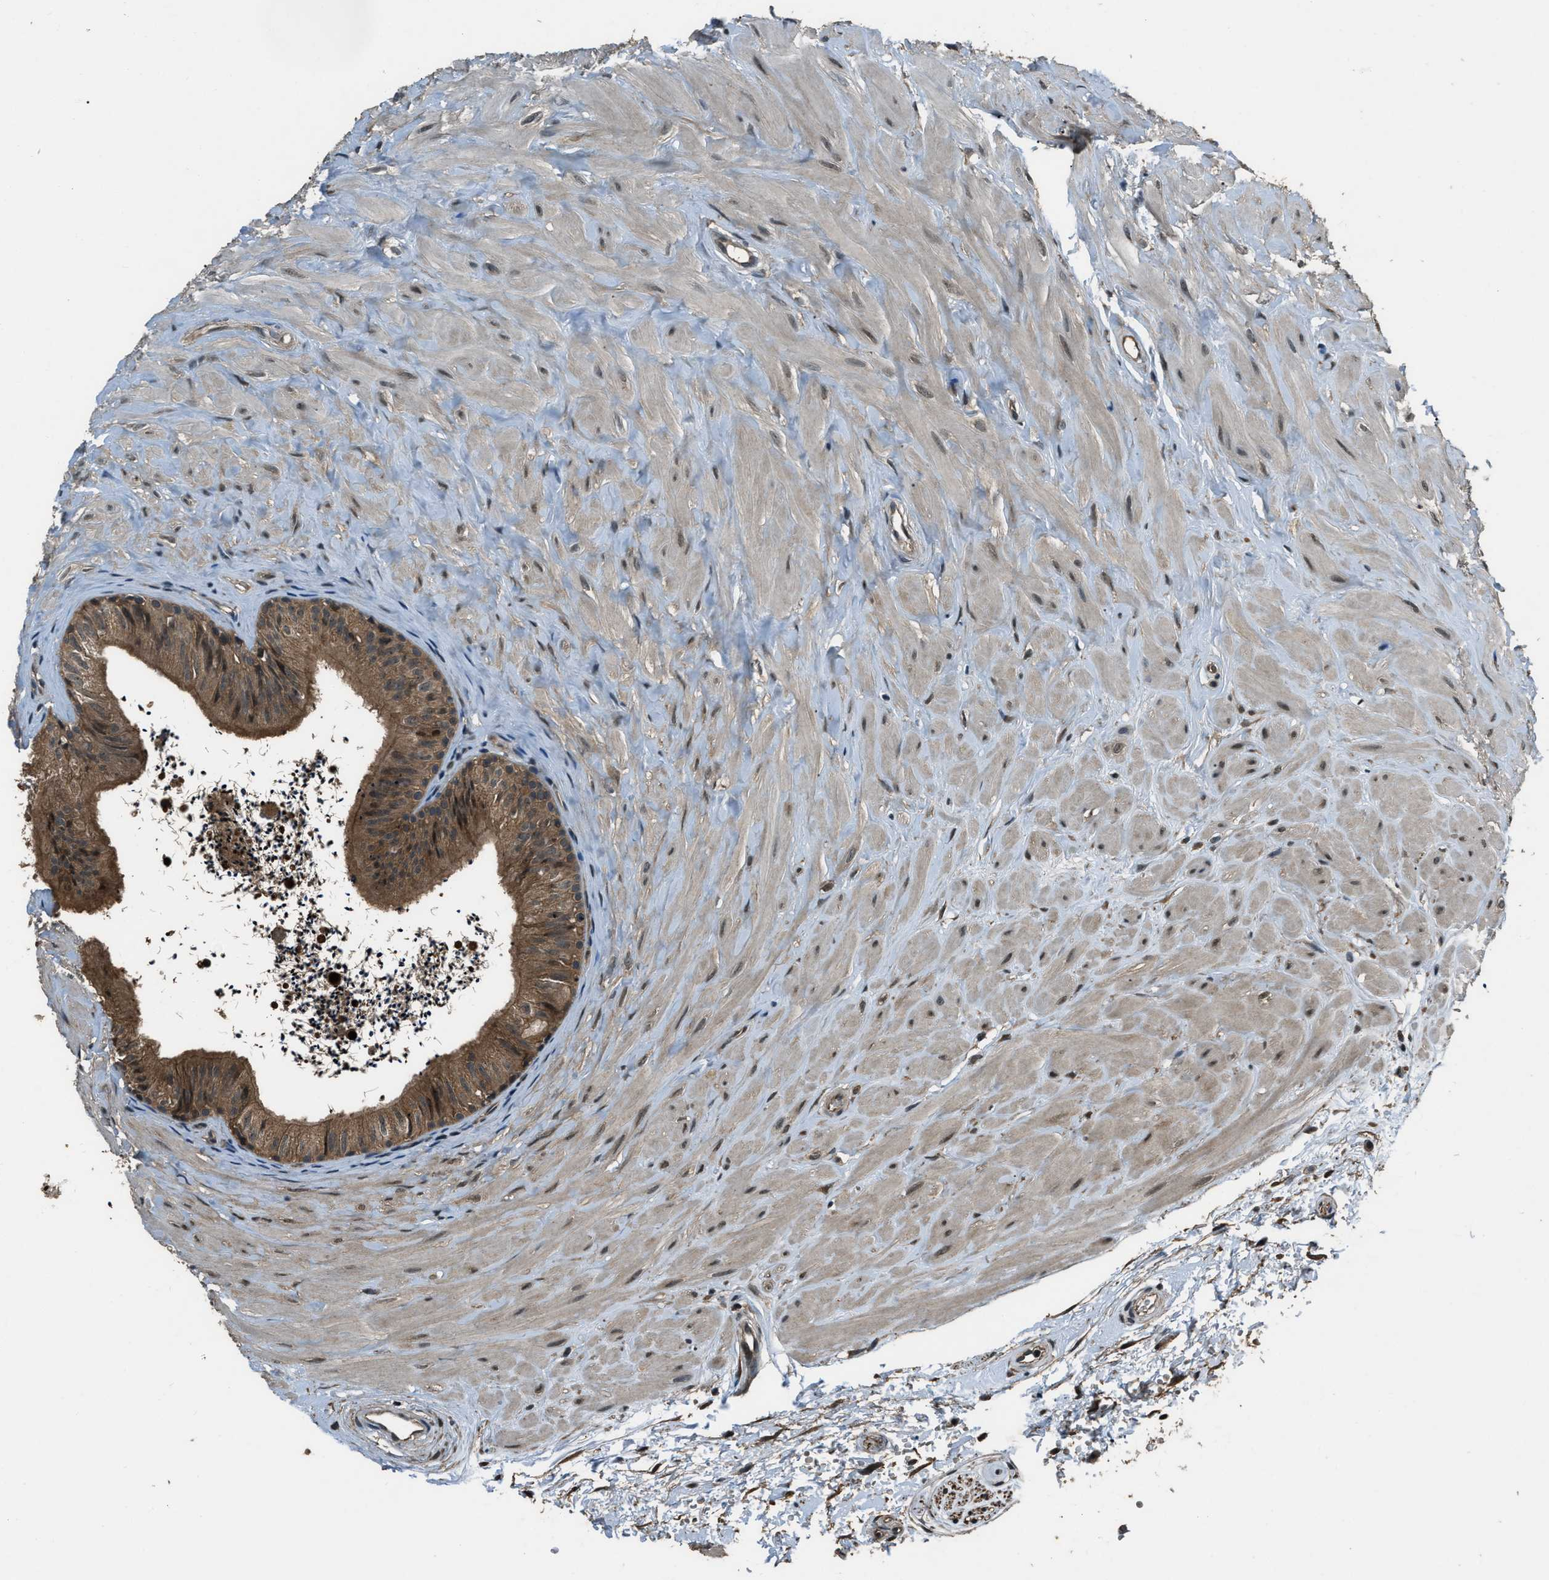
{"staining": {"intensity": "strong", "quantity": ">75%", "location": "cytoplasmic/membranous"}, "tissue": "epididymis", "cell_type": "Glandular cells", "image_type": "normal", "snomed": [{"axis": "morphology", "description": "Normal tissue, NOS"}, {"axis": "topography", "description": "Epididymis"}], "caption": "Immunohistochemistry (IHC) staining of benign epididymis, which shows high levels of strong cytoplasmic/membranous expression in approximately >75% of glandular cells indicating strong cytoplasmic/membranous protein positivity. The staining was performed using DAB (3,3'-diaminobenzidine) (brown) for protein detection and nuclei were counterstained in hematoxylin (blue).", "gene": "NUDCD3", "patient": {"sex": "male", "age": 56}}